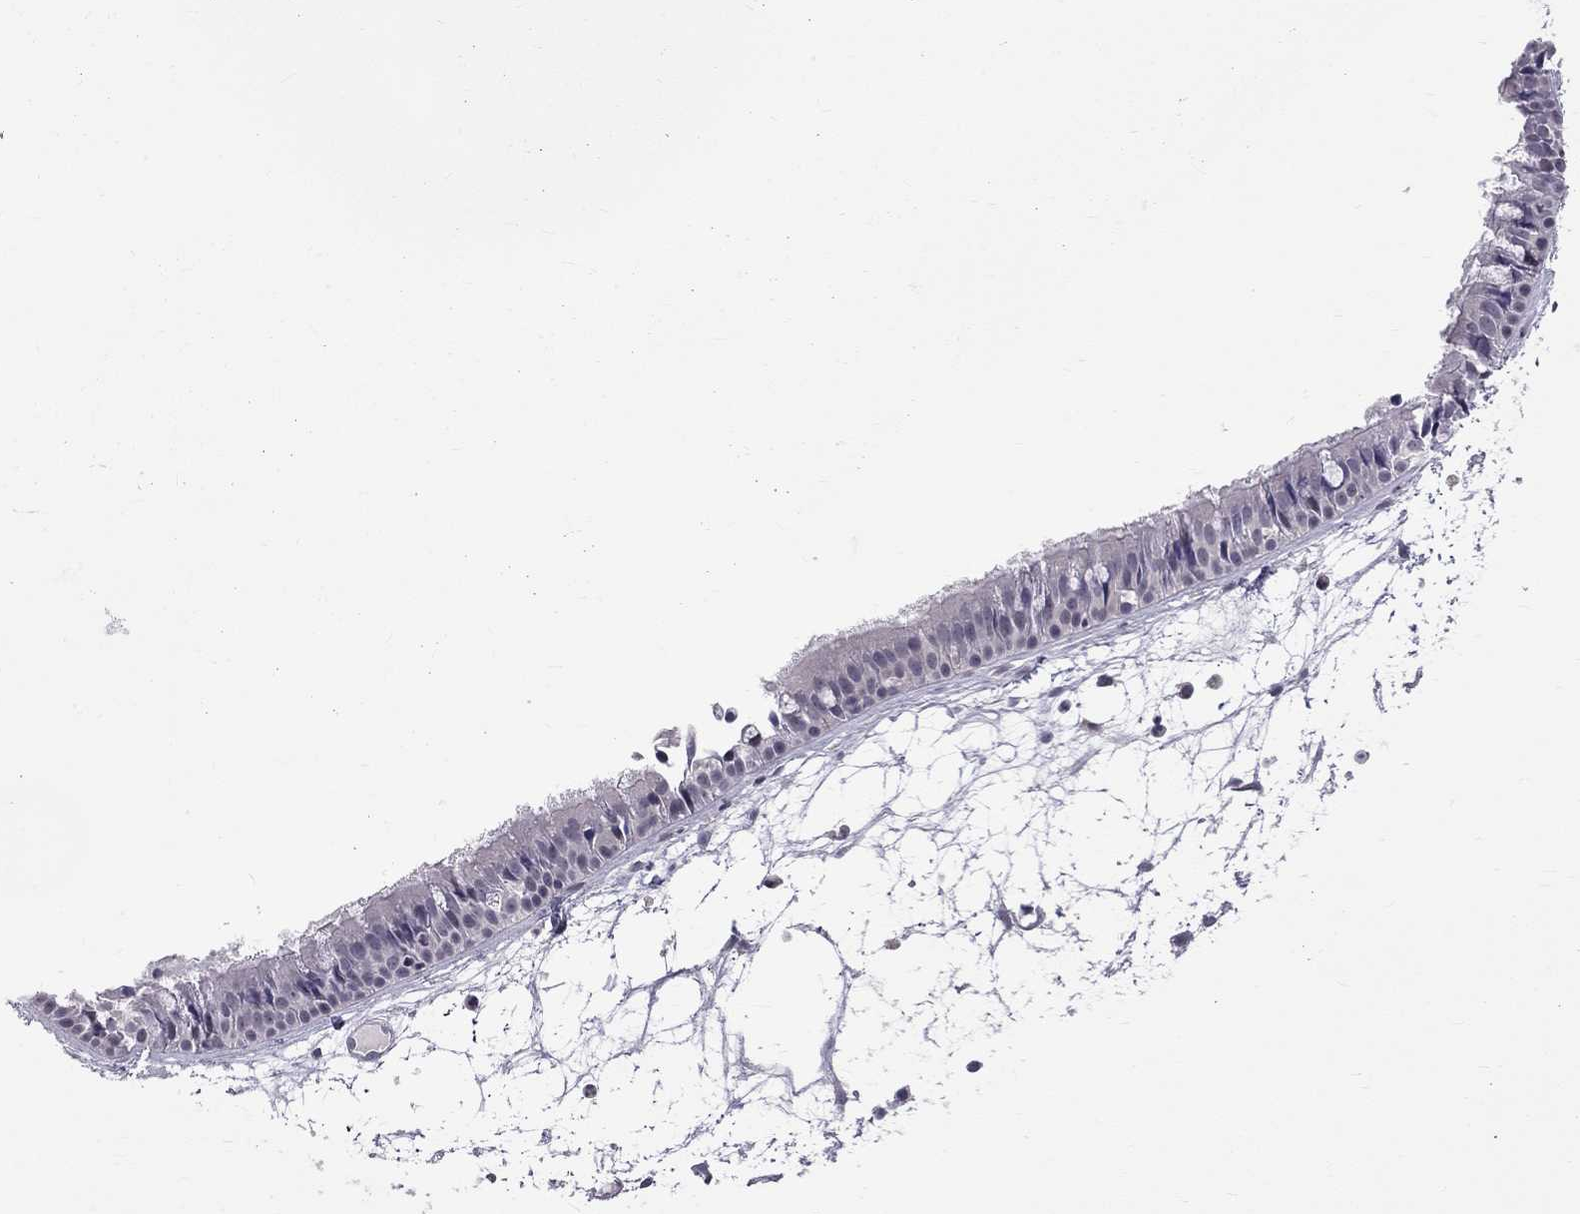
{"staining": {"intensity": "negative", "quantity": "none", "location": "none"}, "tissue": "nasopharynx", "cell_type": "Respiratory epithelial cells", "image_type": "normal", "snomed": [{"axis": "morphology", "description": "Normal tissue, NOS"}, {"axis": "topography", "description": "Nasopharynx"}], "caption": "This is a micrograph of IHC staining of unremarkable nasopharynx, which shows no expression in respiratory epithelial cells. (Brightfield microscopy of DAB immunohistochemistry (IHC) at high magnification).", "gene": "RTL9", "patient": {"sex": "male", "age": 31}}